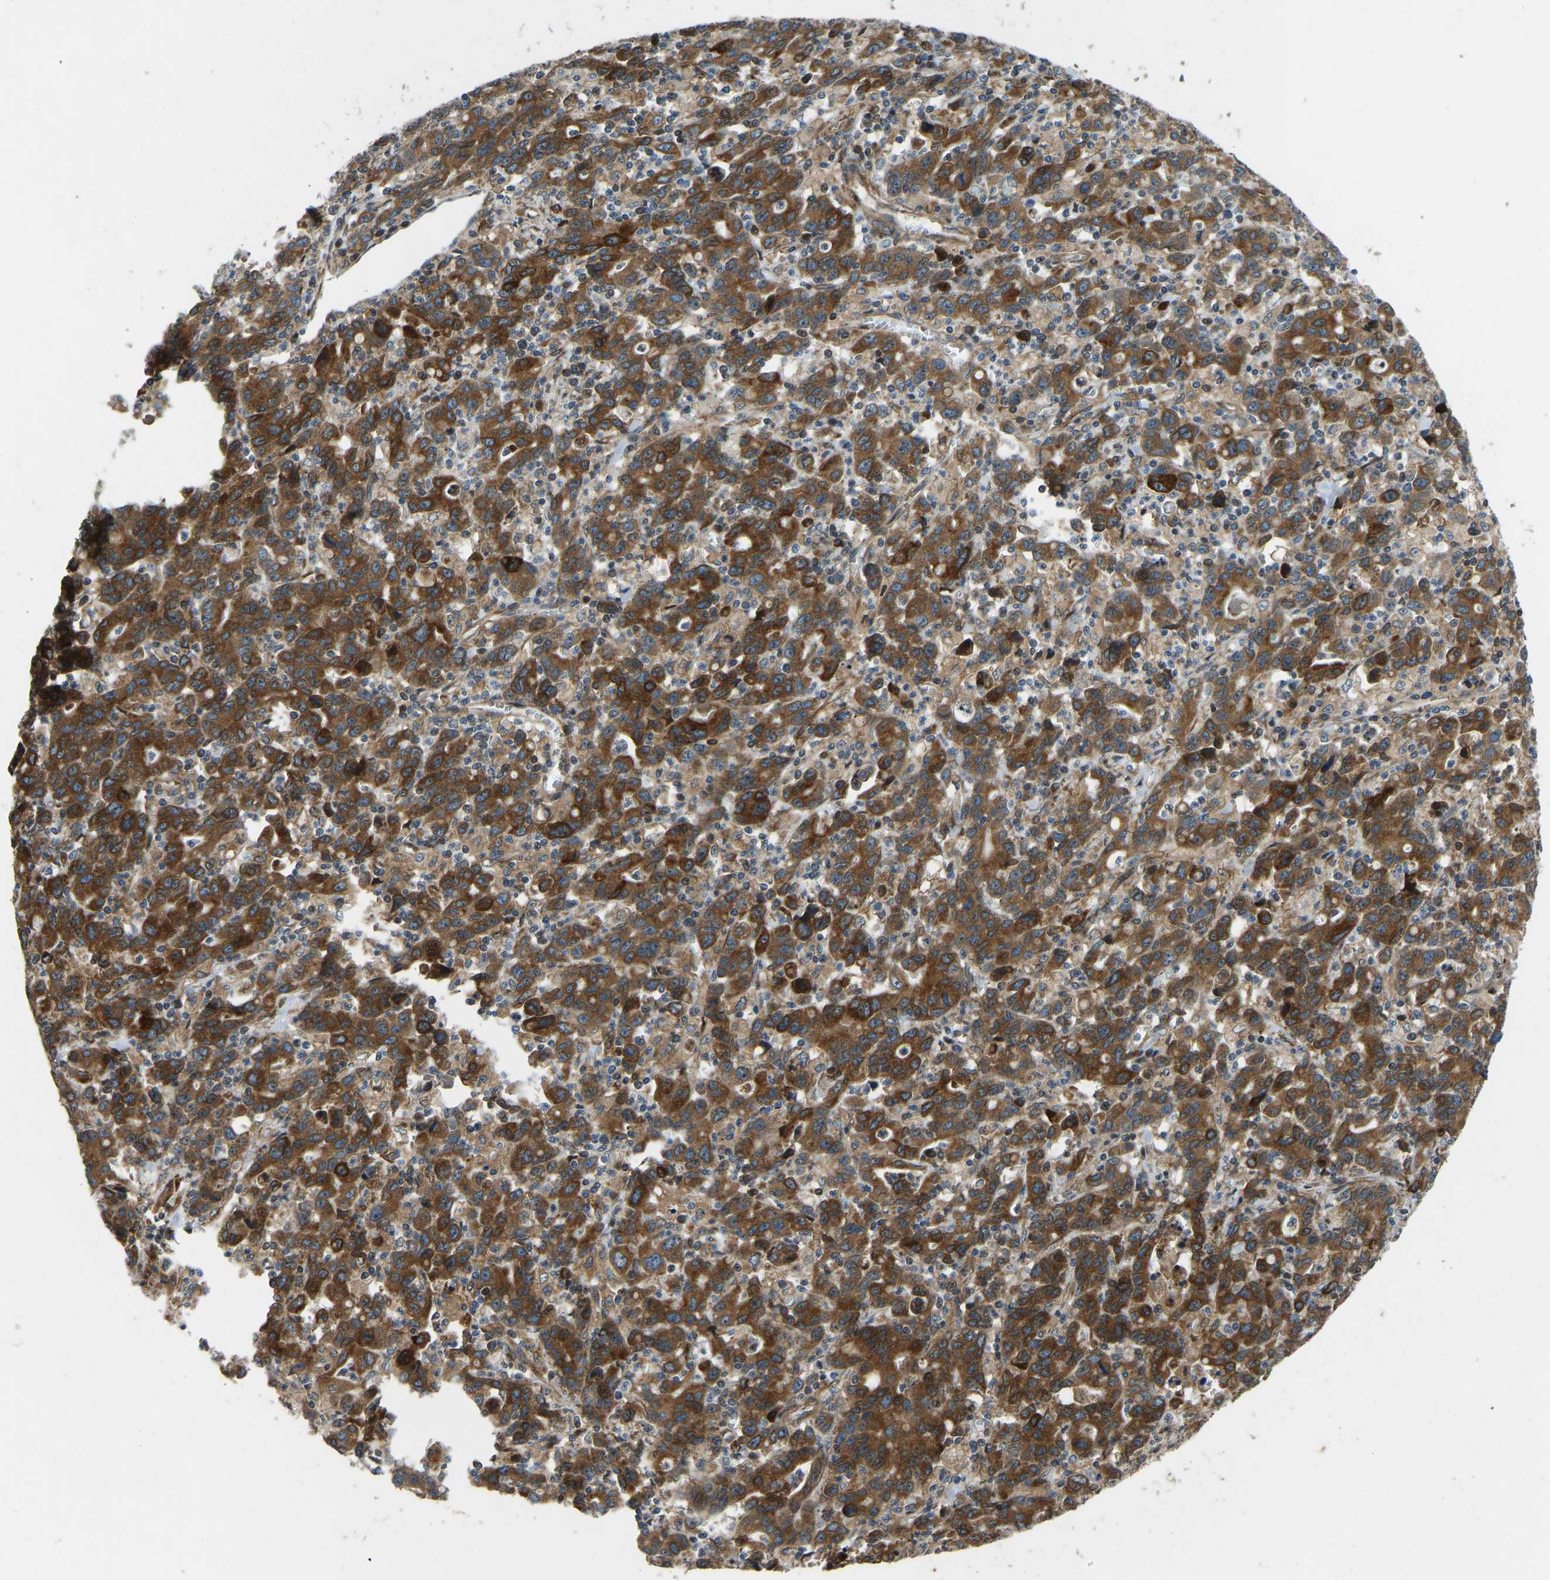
{"staining": {"intensity": "strong", "quantity": ">75%", "location": "cytoplasmic/membranous"}, "tissue": "stomach cancer", "cell_type": "Tumor cells", "image_type": "cancer", "snomed": [{"axis": "morphology", "description": "Adenocarcinoma, NOS"}, {"axis": "topography", "description": "Stomach, upper"}], "caption": "Brown immunohistochemical staining in human adenocarcinoma (stomach) displays strong cytoplasmic/membranous positivity in approximately >75% of tumor cells. Using DAB (brown) and hematoxylin (blue) stains, captured at high magnification using brightfield microscopy.", "gene": "OS9", "patient": {"sex": "male", "age": 69}}